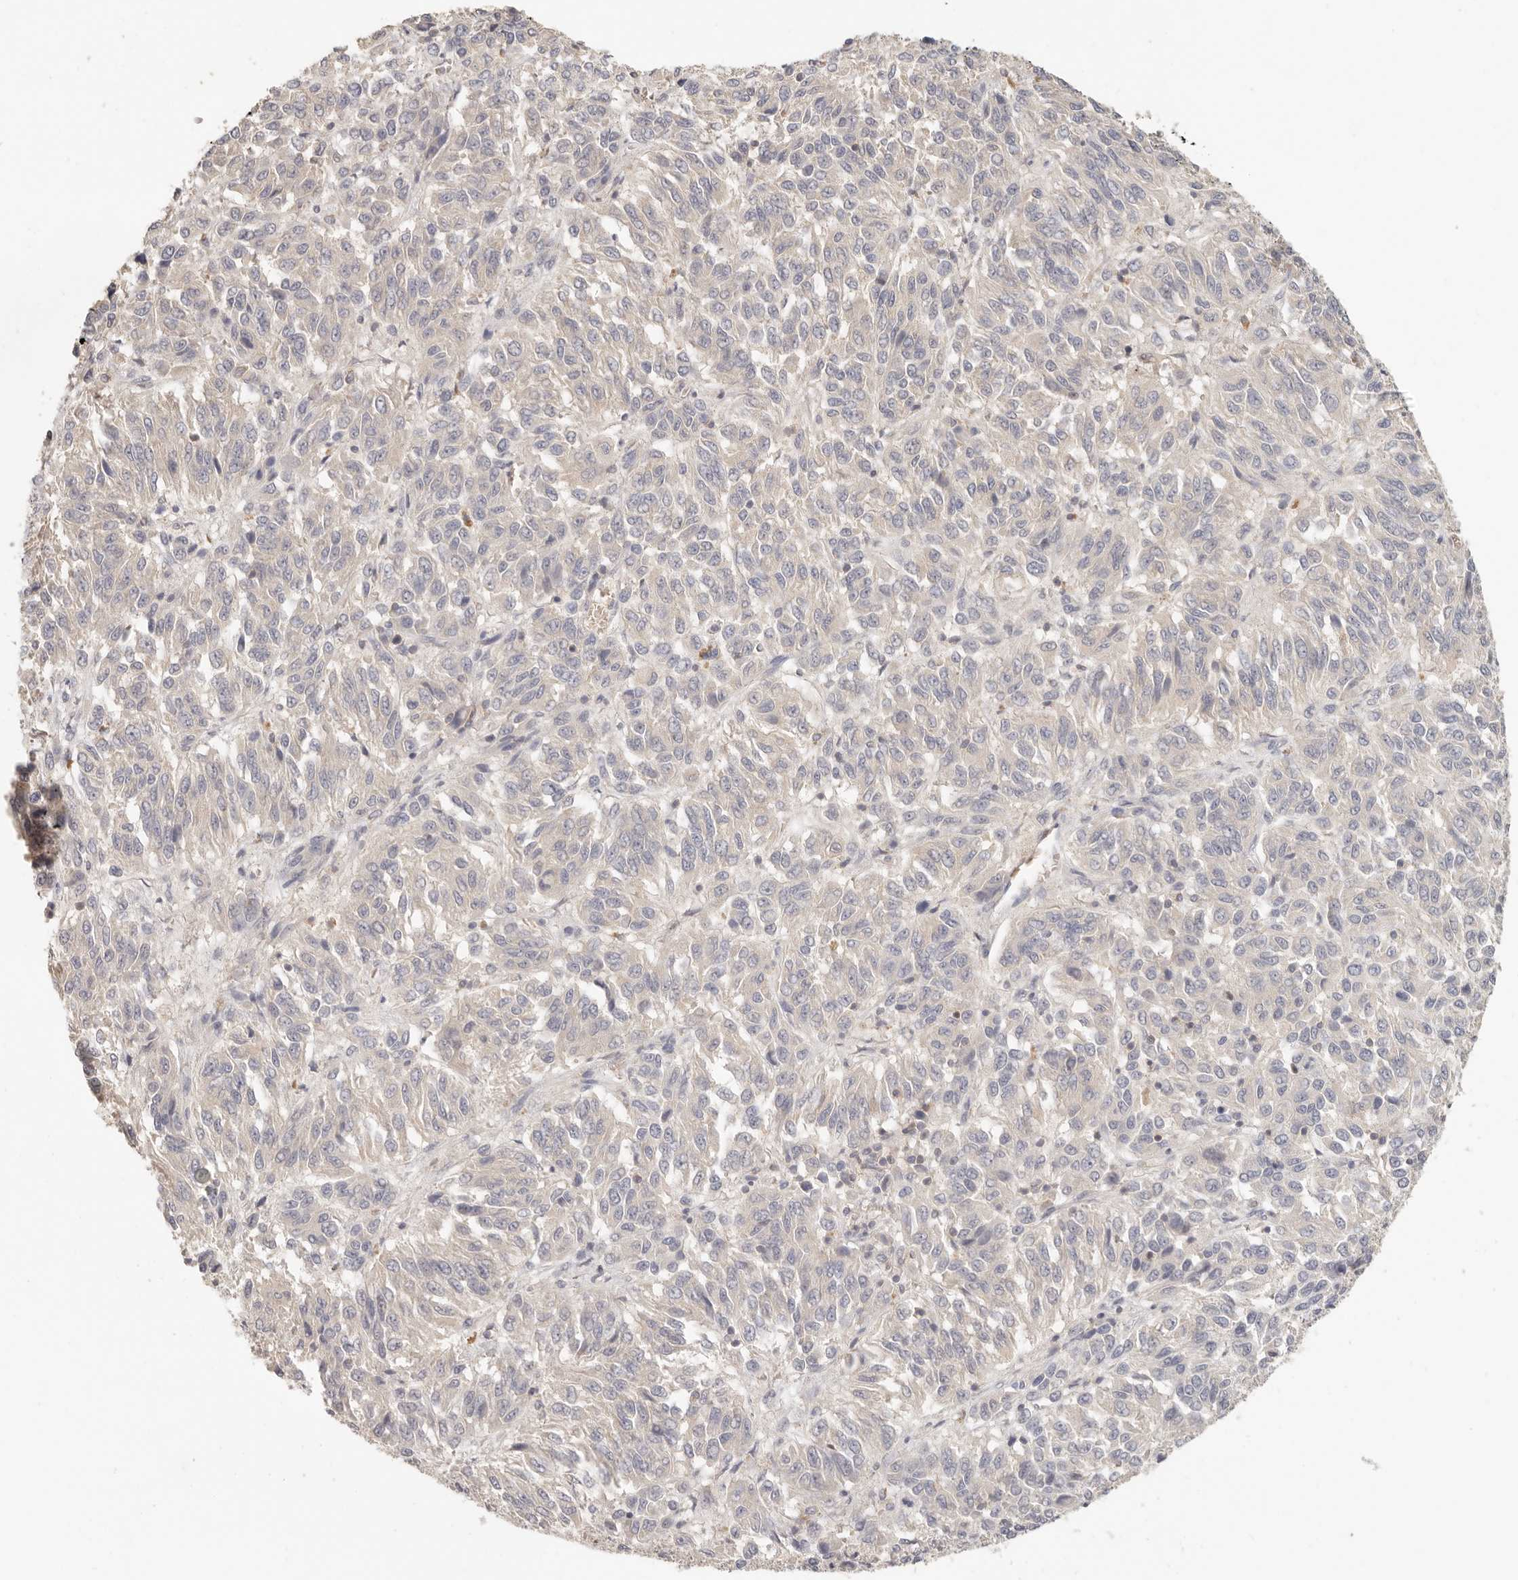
{"staining": {"intensity": "negative", "quantity": "none", "location": "none"}, "tissue": "melanoma", "cell_type": "Tumor cells", "image_type": "cancer", "snomed": [{"axis": "morphology", "description": "Malignant melanoma, Metastatic site"}, {"axis": "topography", "description": "Lung"}], "caption": "High power microscopy image of an immunohistochemistry (IHC) histopathology image of malignant melanoma (metastatic site), revealing no significant staining in tumor cells.", "gene": "CSK", "patient": {"sex": "male", "age": 64}}